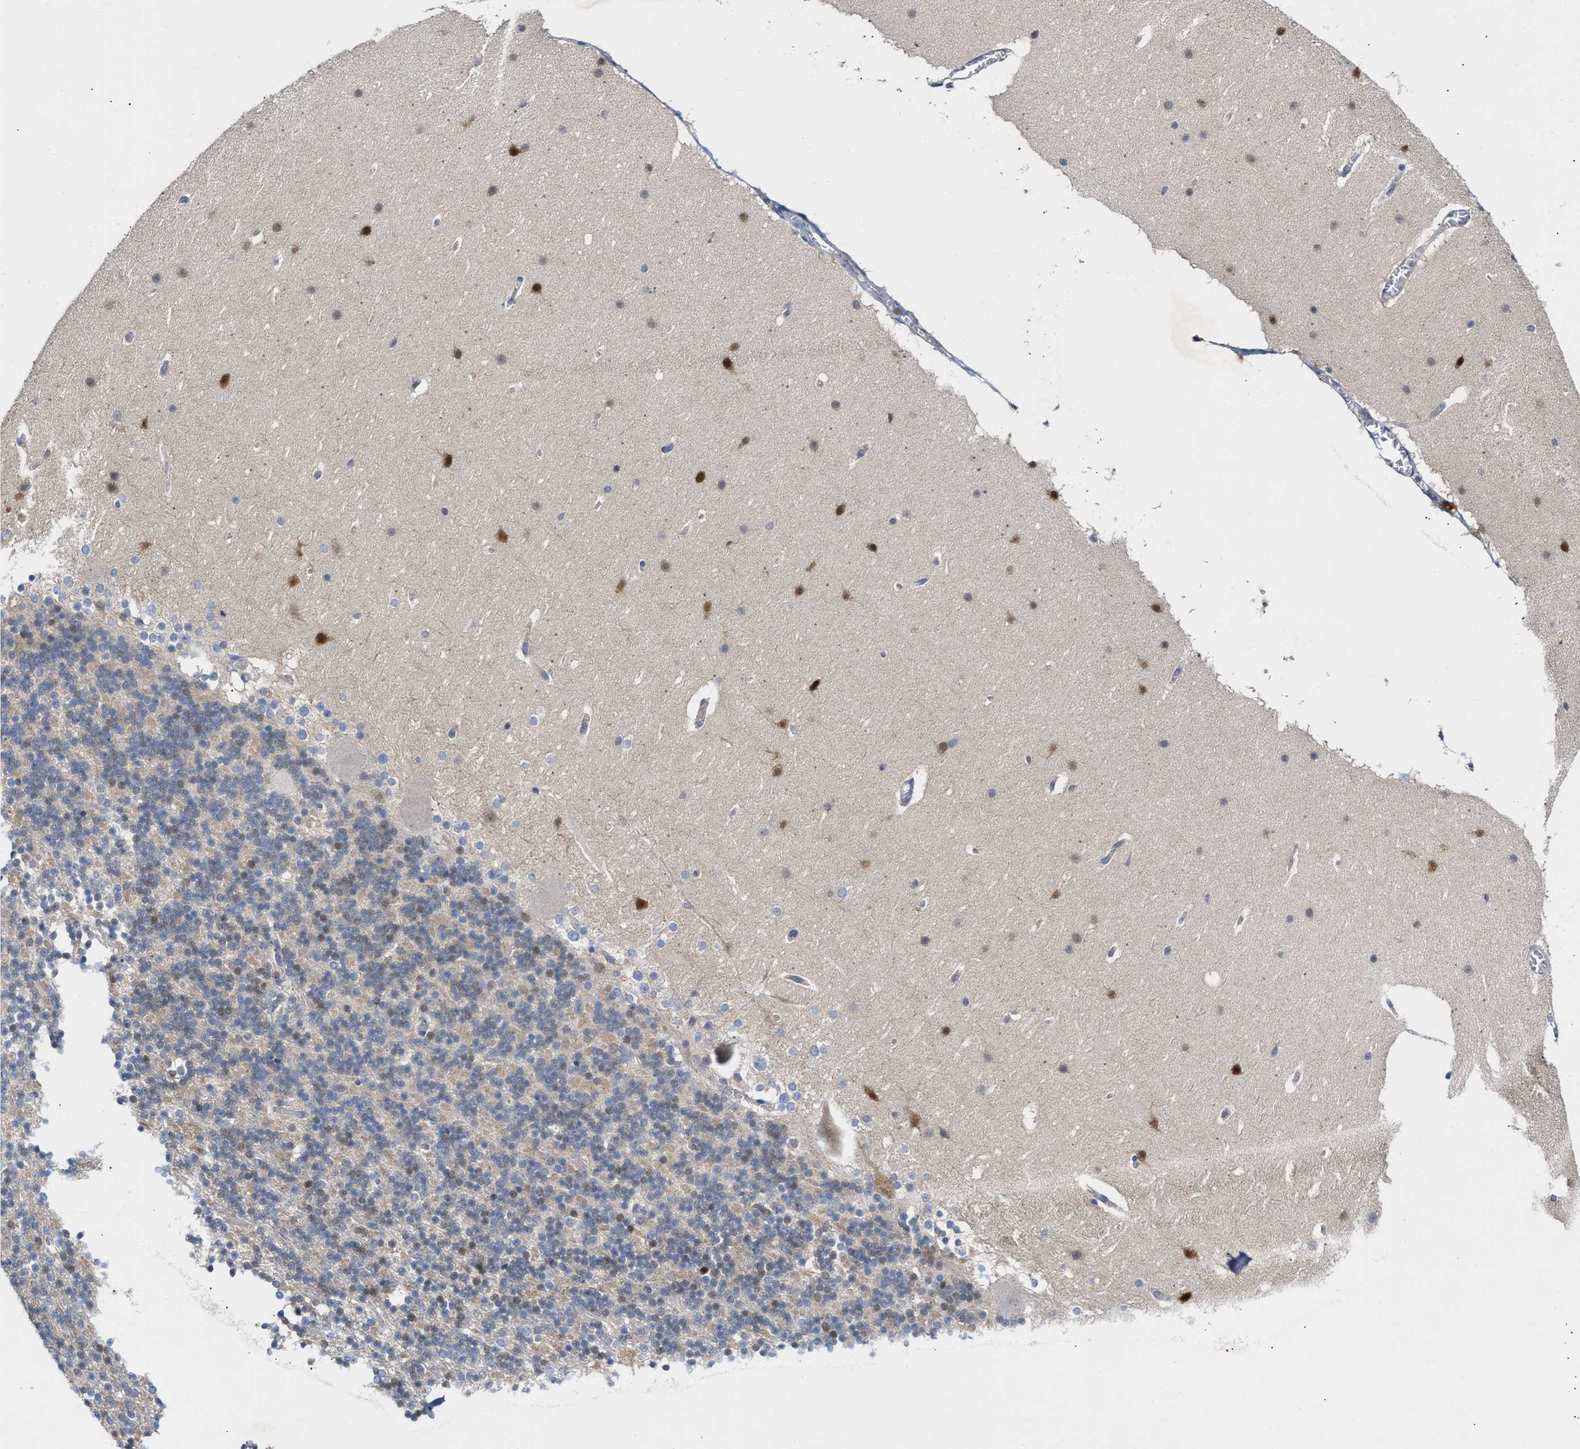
{"staining": {"intensity": "negative", "quantity": "none", "location": "none"}, "tissue": "cerebellum", "cell_type": "Cells in granular layer", "image_type": "normal", "snomed": [{"axis": "morphology", "description": "Normal tissue, NOS"}, {"axis": "topography", "description": "Cerebellum"}], "caption": "High magnification brightfield microscopy of benign cerebellum stained with DAB (brown) and counterstained with hematoxylin (blue): cells in granular layer show no significant staining. (DAB immunohistochemistry, high magnification).", "gene": "BBLN", "patient": {"sex": "female", "age": 19}}